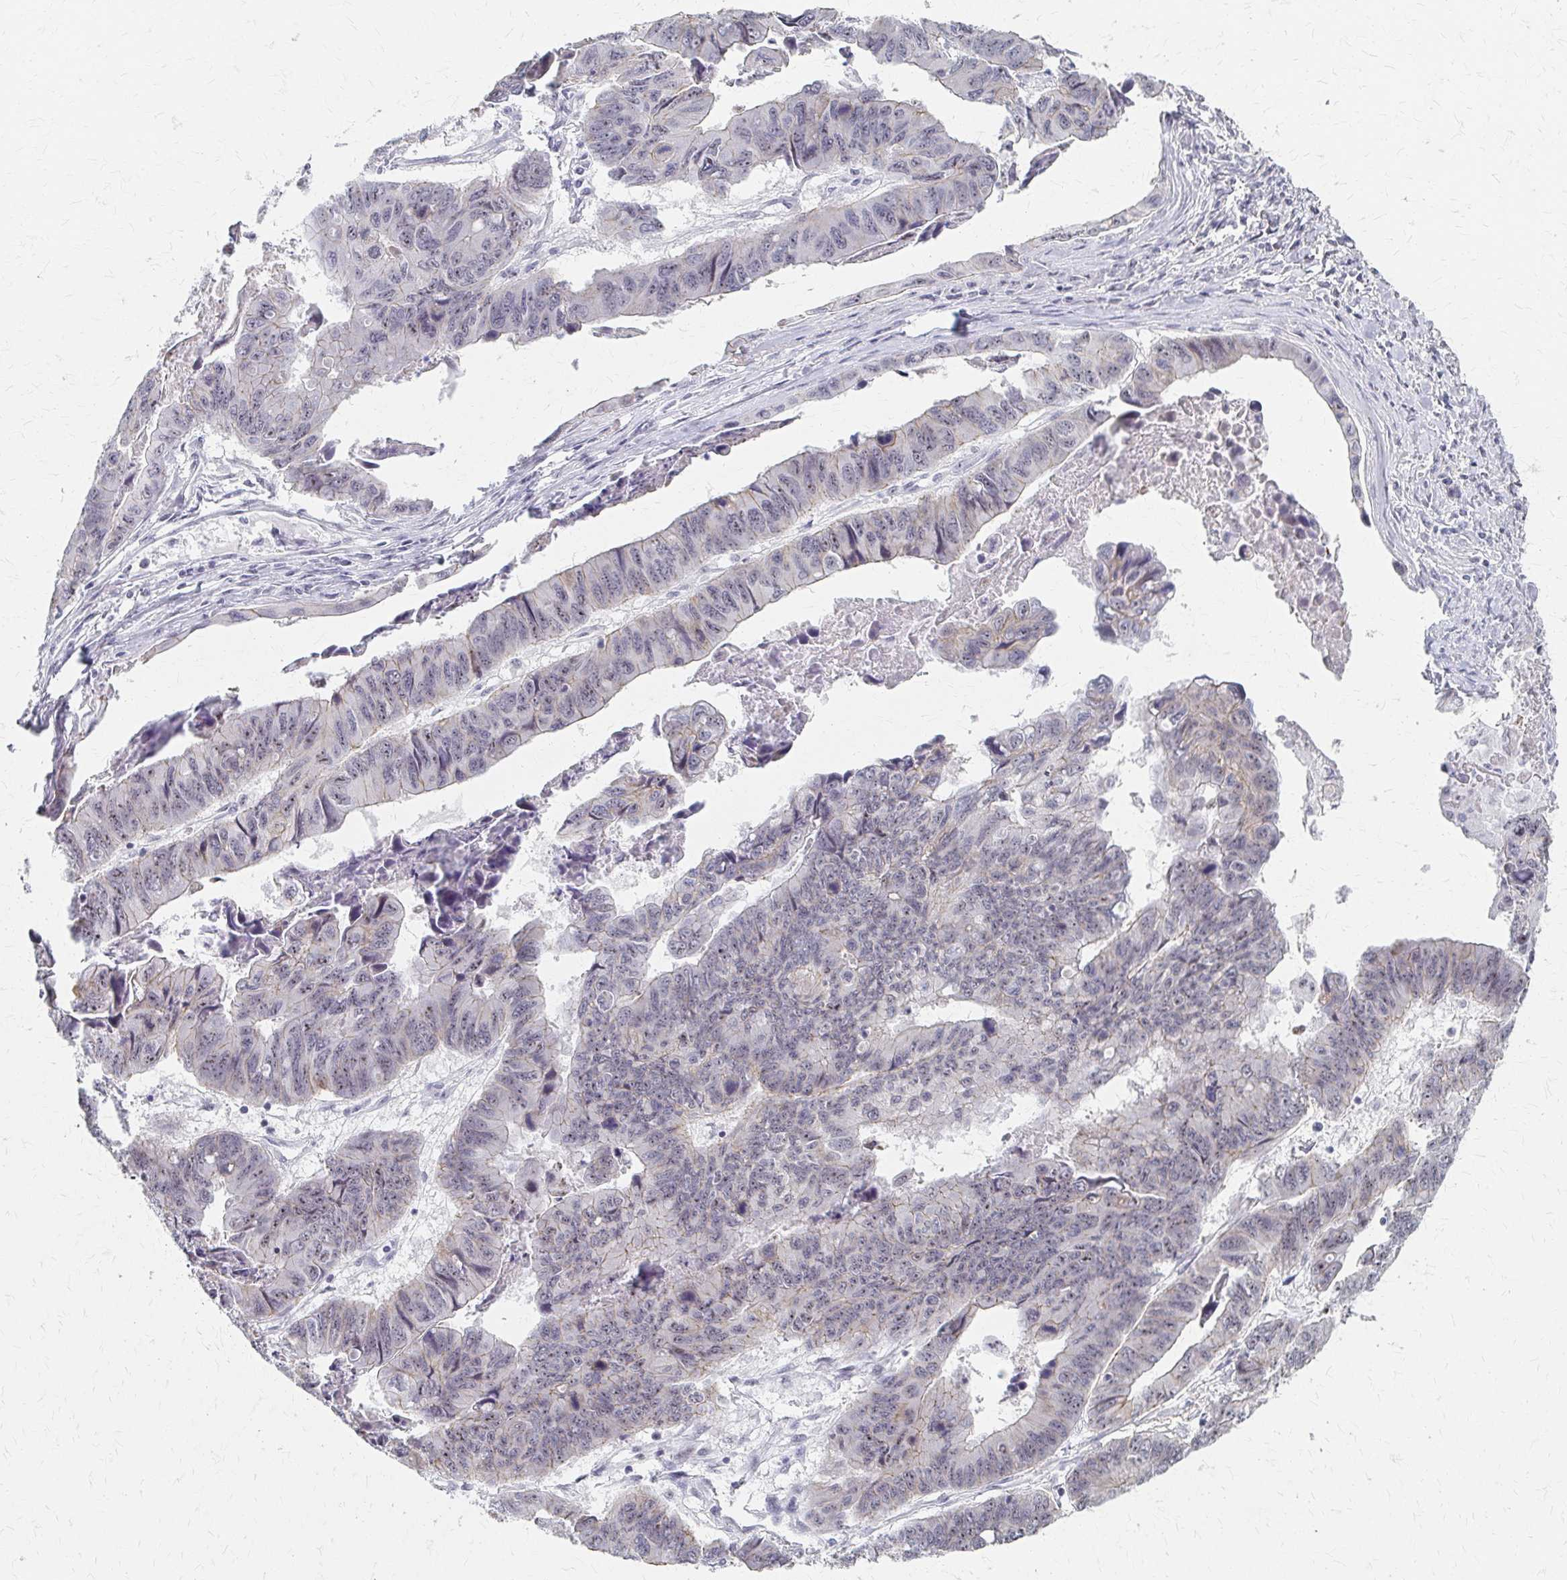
{"staining": {"intensity": "weak", "quantity": "<25%", "location": "cytoplasmic/membranous,nuclear"}, "tissue": "stomach cancer", "cell_type": "Tumor cells", "image_type": "cancer", "snomed": [{"axis": "morphology", "description": "Adenocarcinoma, NOS"}, {"axis": "topography", "description": "Stomach, lower"}], "caption": "Immunohistochemistry of stomach cancer exhibits no staining in tumor cells.", "gene": "PES1", "patient": {"sex": "male", "age": 77}}